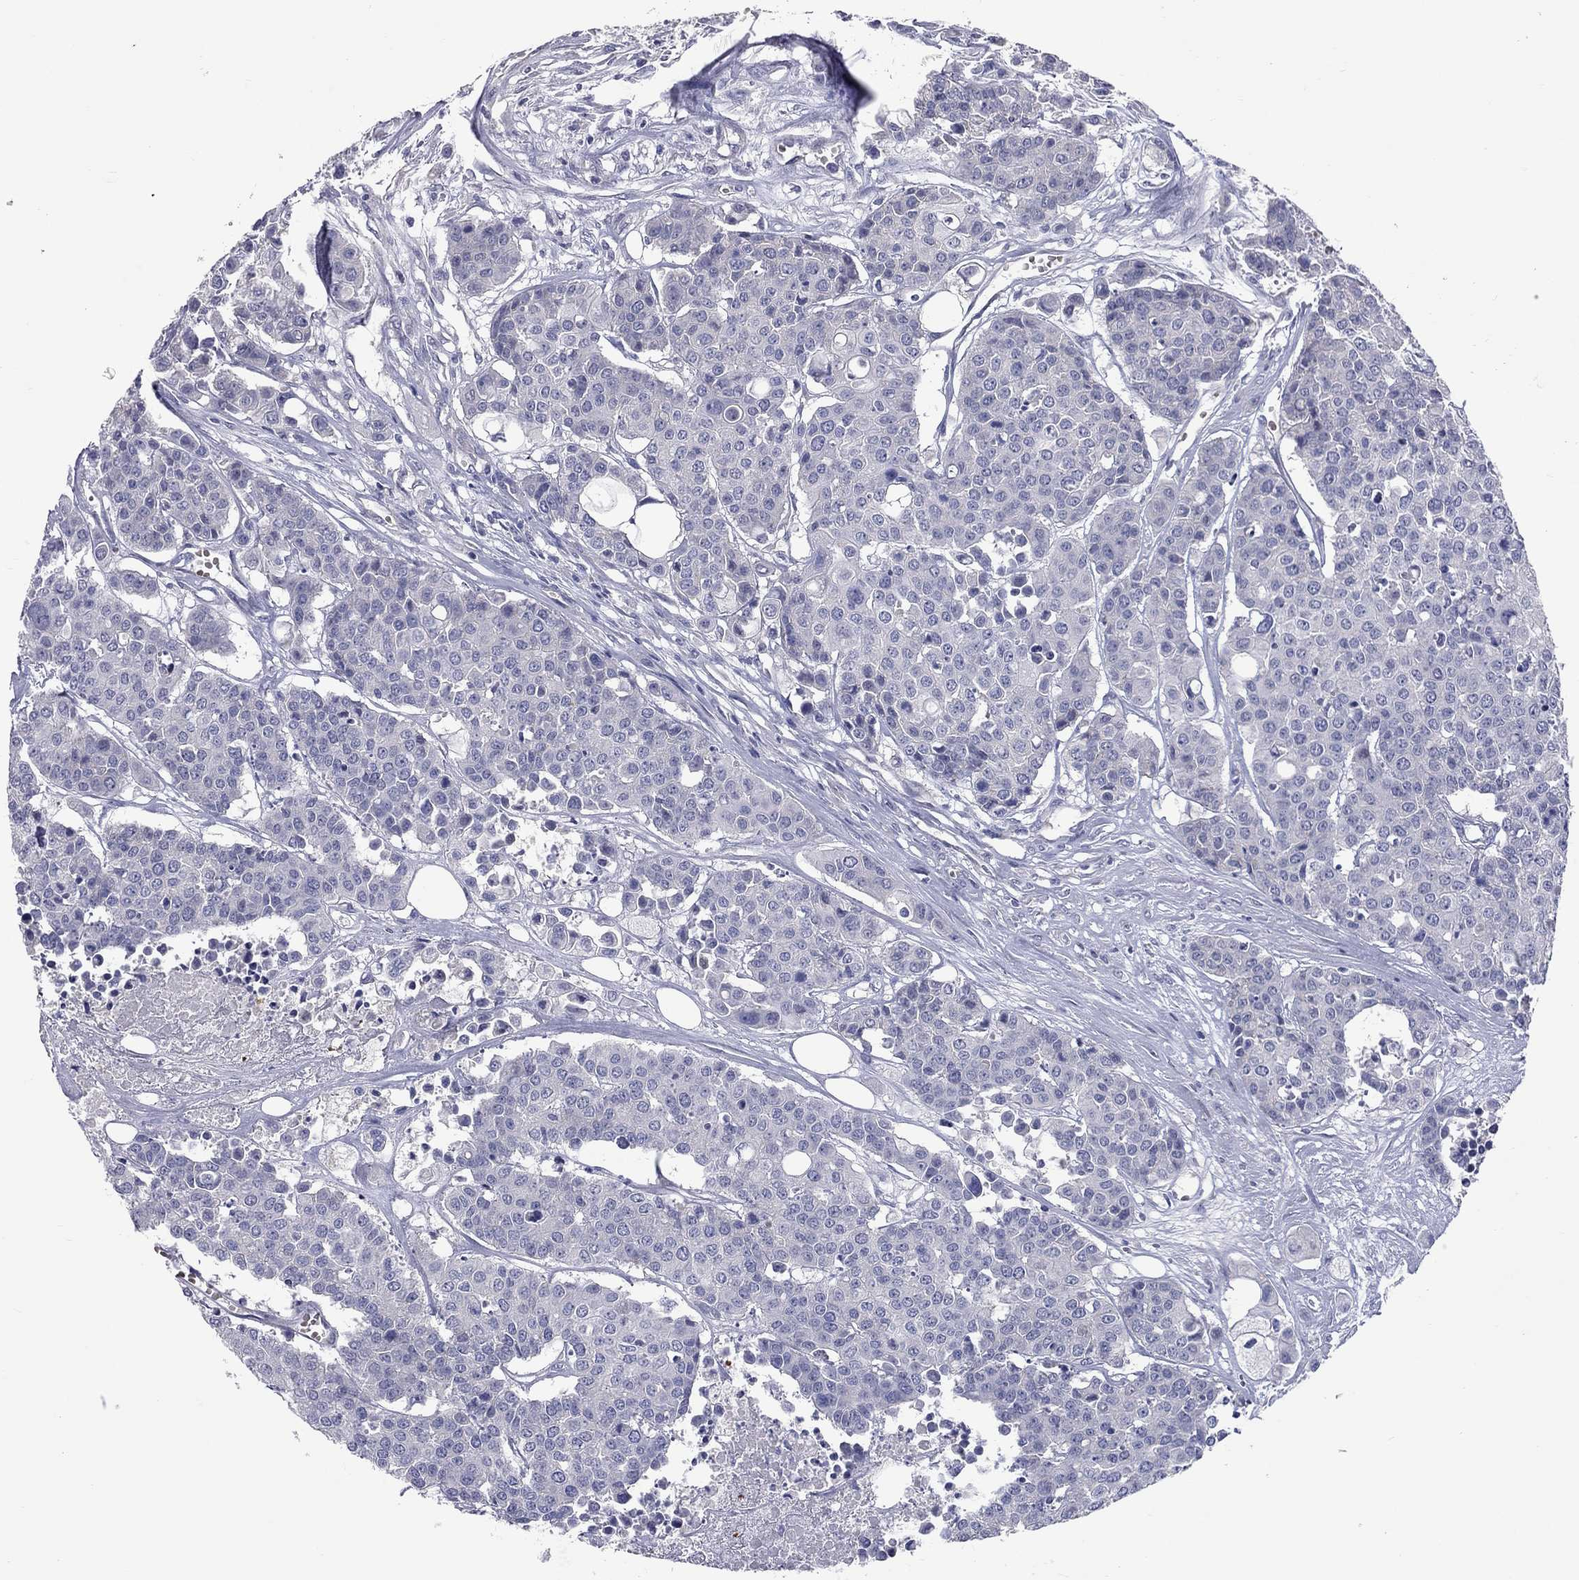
{"staining": {"intensity": "negative", "quantity": "none", "location": "none"}, "tissue": "carcinoid", "cell_type": "Tumor cells", "image_type": "cancer", "snomed": [{"axis": "morphology", "description": "Carcinoid, malignant, NOS"}, {"axis": "topography", "description": "Colon"}], "caption": "Micrograph shows no significant protein staining in tumor cells of carcinoid (malignant).", "gene": "UNC119B", "patient": {"sex": "male", "age": 81}}